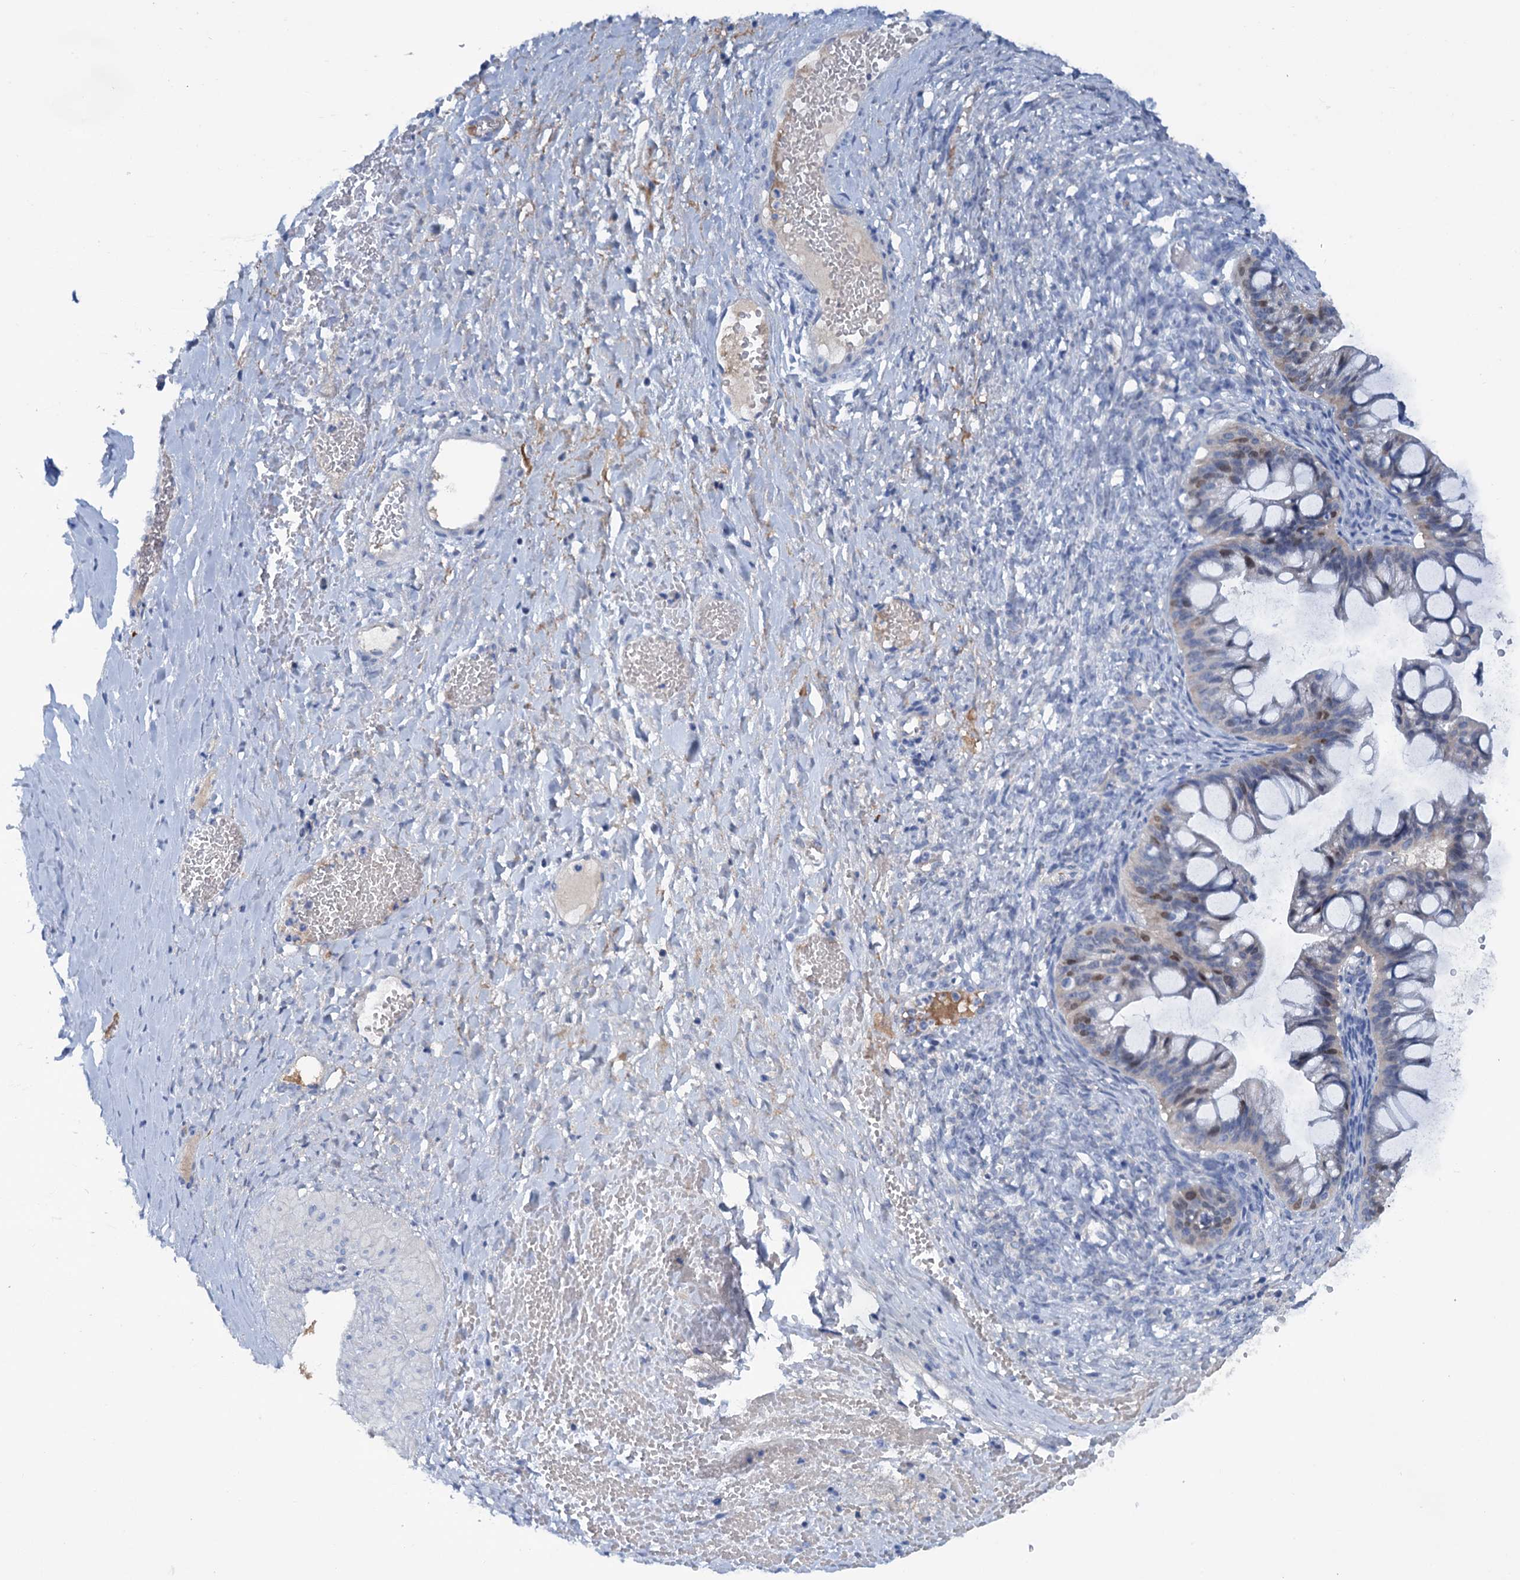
{"staining": {"intensity": "weak", "quantity": "<25%", "location": "nuclear"}, "tissue": "ovarian cancer", "cell_type": "Tumor cells", "image_type": "cancer", "snomed": [{"axis": "morphology", "description": "Cystadenocarcinoma, mucinous, NOS"}, {"axis": "topography", "description": "Ovary"}], "caption": "Immunohistochemistry of ovarian mucinous cystadenocarcinoma exhibits no positivity in tumor cells. (DAB (3,3'-diaminobenzidine) immunohistochemistry (IHC) with hematoxylin counter stain).", "gene": "FAM111B", "patient": {"sex": "female", "age": 73}}